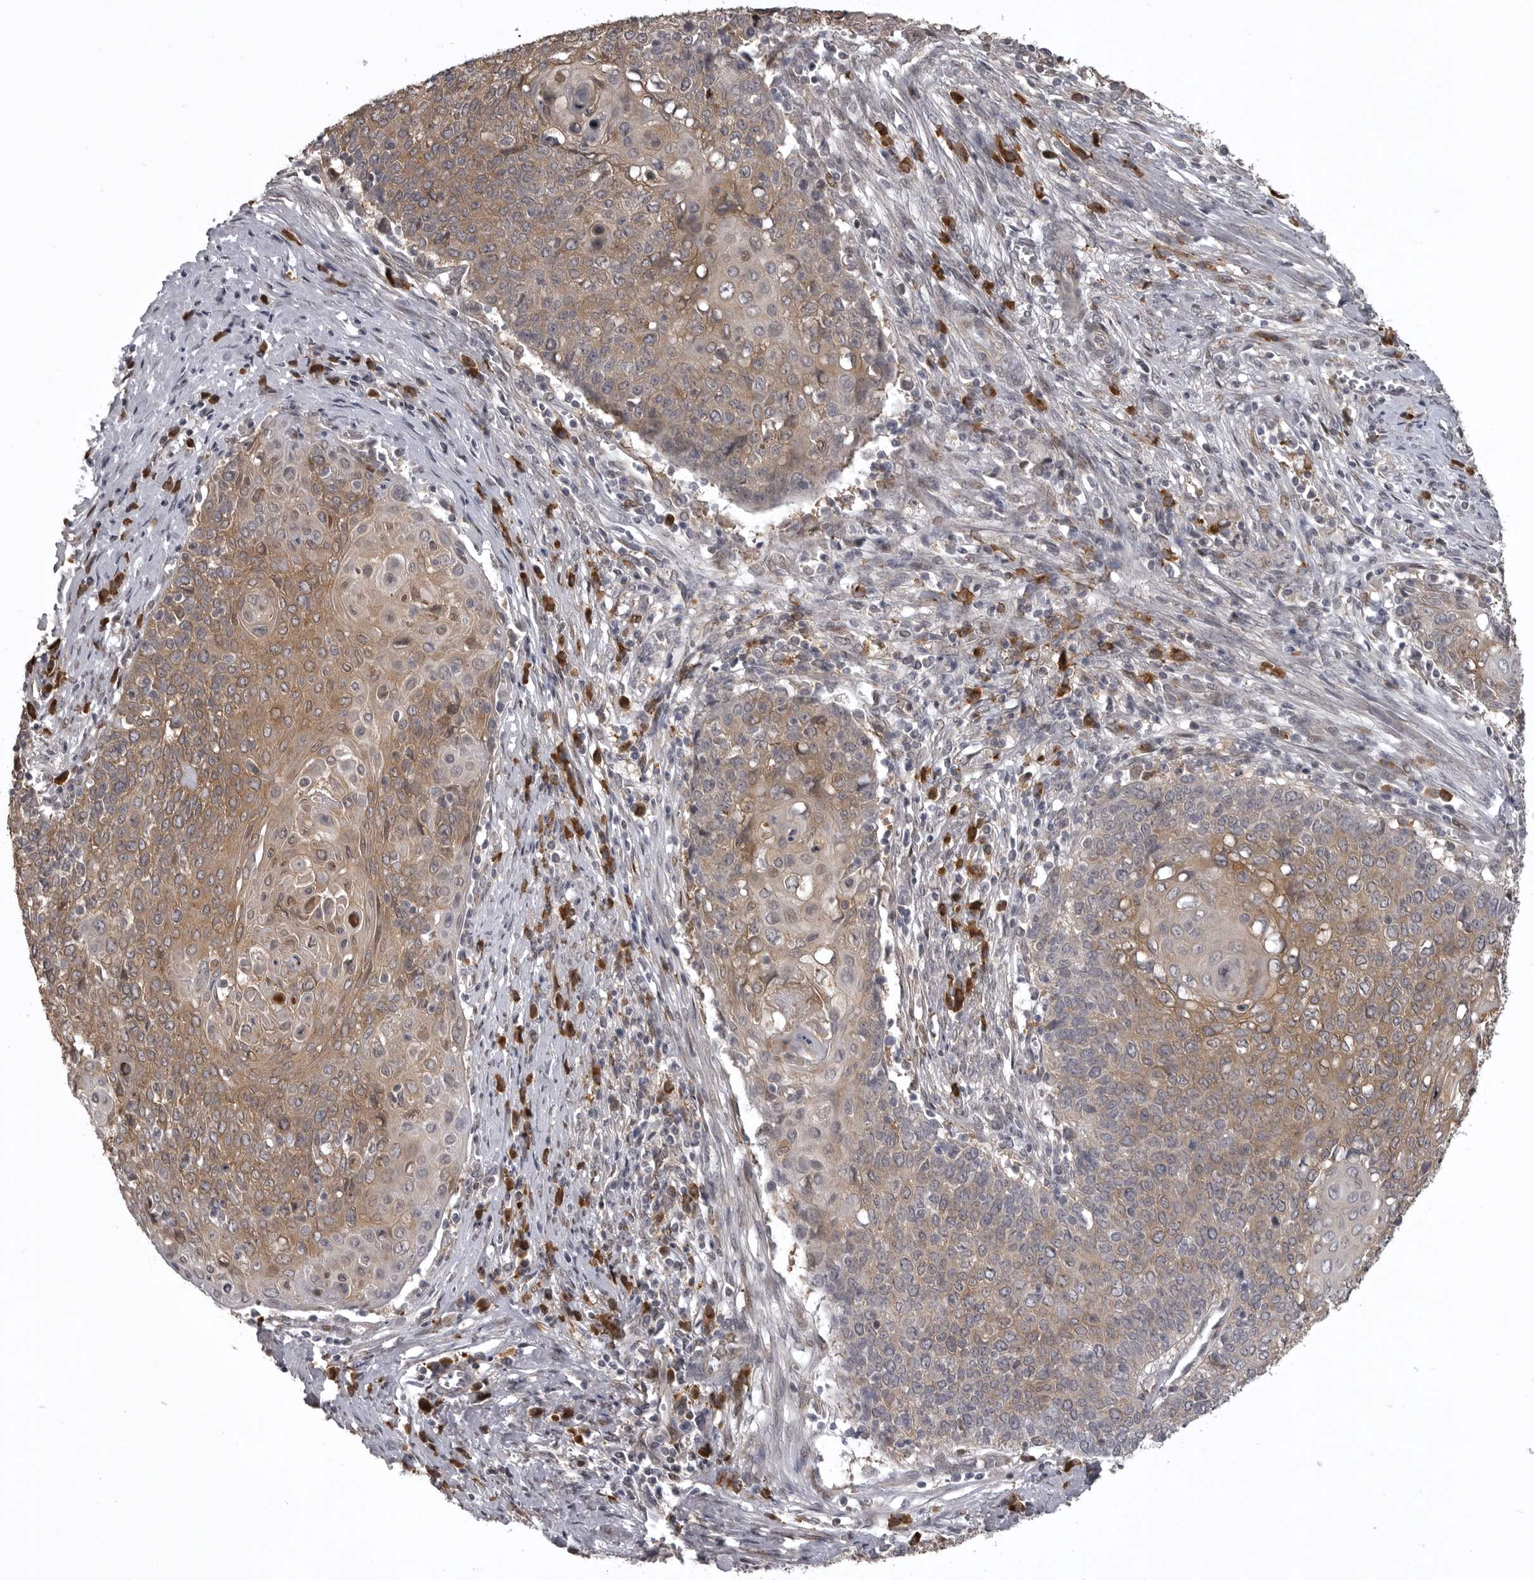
{"staining": {"intensity": "moderate", "quantity": ">75%", "location": "cytoplasmic/membranous"}, "tissue": "cervical cancer", "cell_type": "Tumor cells", "image_type": "cancer", "snomed": [{"axis": "morphology", "description": "Squamous cell carcinoma, NOS"}, {"axis": "topography", "description": "Cervix"}], "caption": "Protein staining displays moderate cytoplasmic/membranous expression in approximately >75% of tumor cells in cervical squamous cell carcinoma.", "gene": "SNX16", "patient": {"sex": "female", "age": 39}}